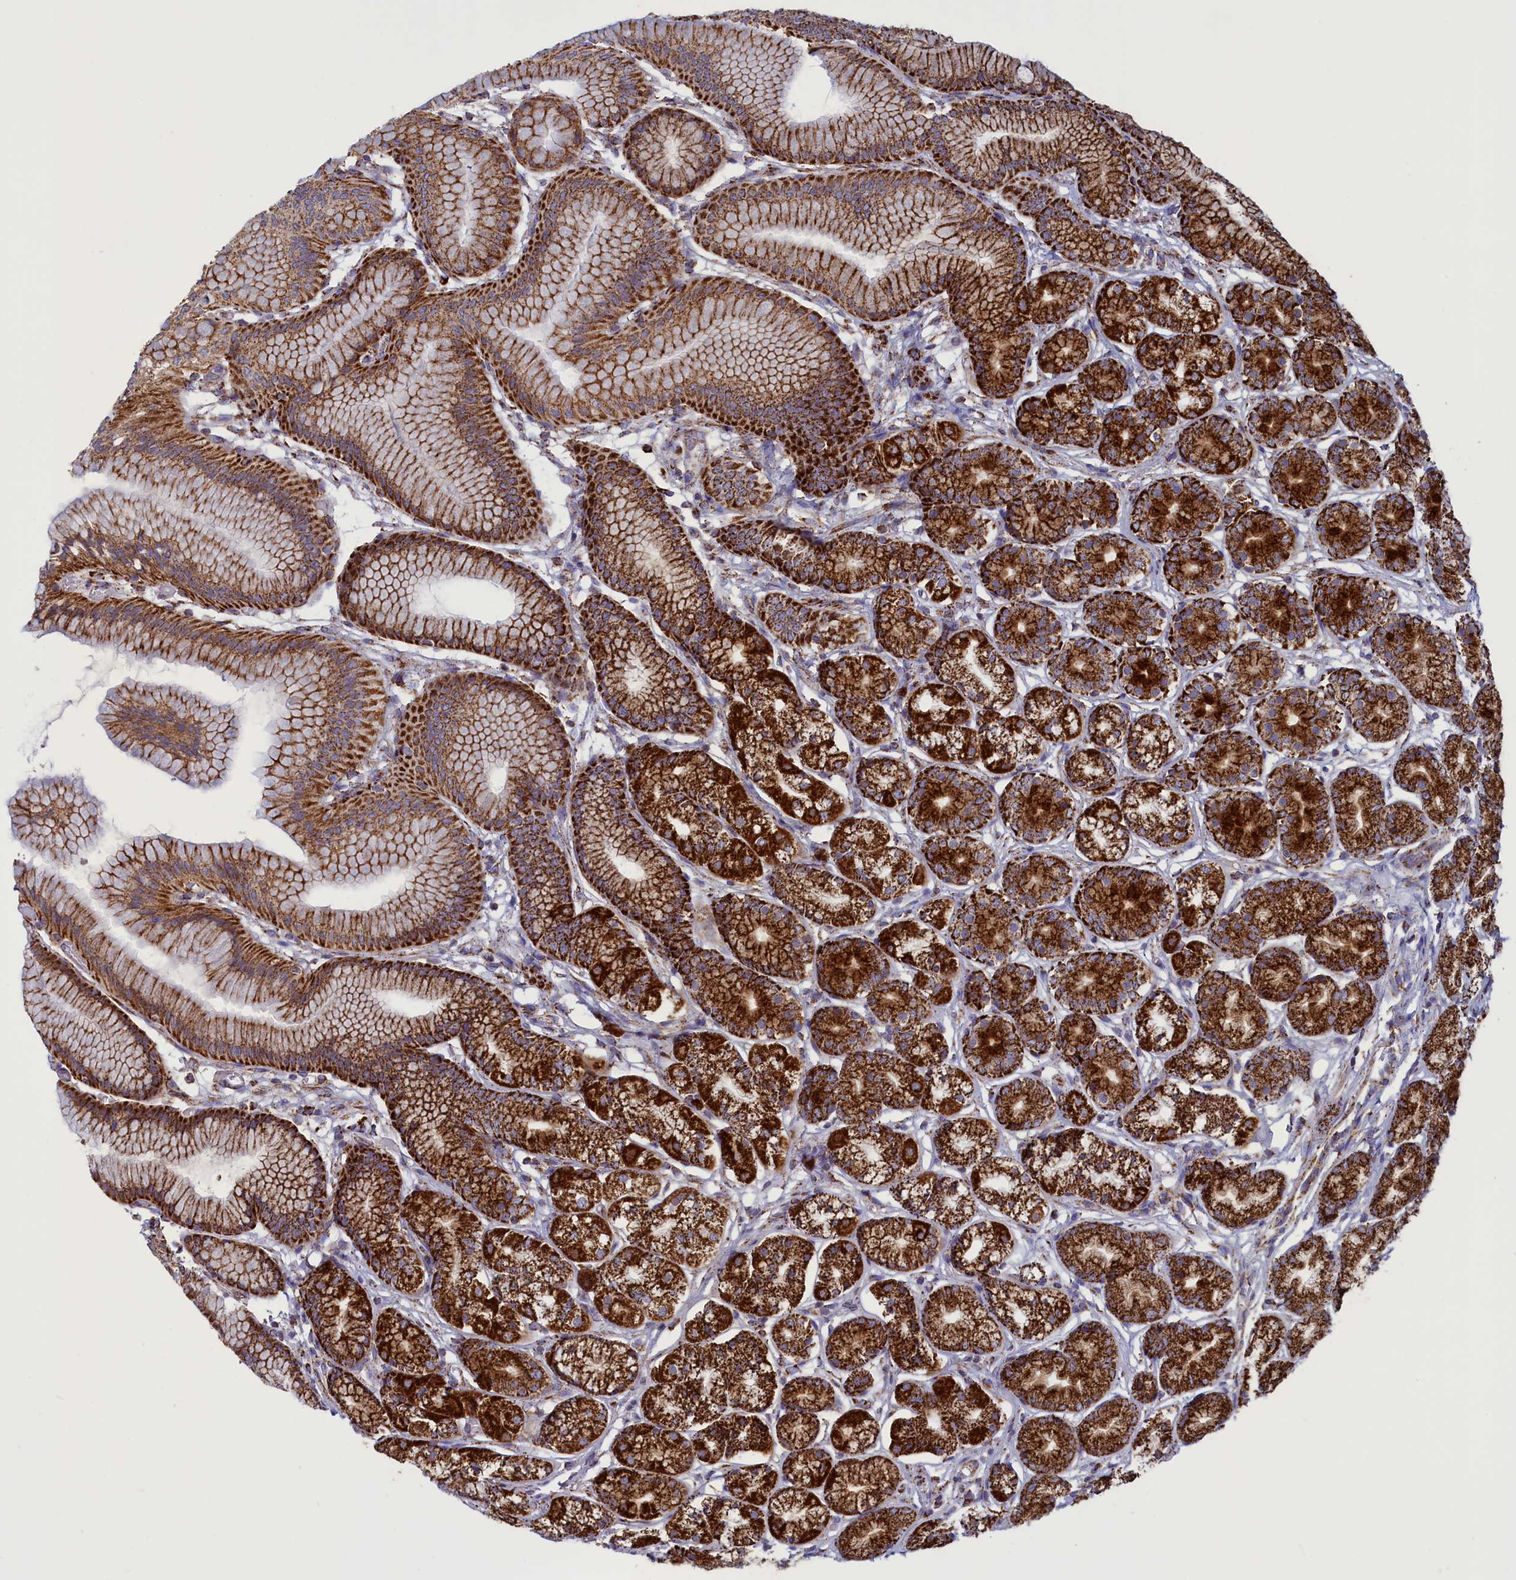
{"staining": {"intensity": "strong", "quantity": ">75%", "location": "cytoplasmic/membranous"}, "tissue": "stomach", "cell_type": "Glandular cells", "image_type": "normal", "snomed": [{"axis": "morphology", "description": "Normal tissue, NOS"}, {"axis": "morphology", "description": "Adenocarcinoma, NOS"}, {"axis": "morphology", "description": "Adenocarcinoma, High grade"}, {"axis": "topography", "description": "Stomach, upper"}, {"axis": "topography", "description": "Stomach"}], "caption": "Immunohistochemistry (IHC) staining of benign stomach, which shows high levels of strong cytoplasmic/membranous staining in approximately >75% of glandular cells indicating strong cytoplasmic/membranous protein staining. The staining was performed using DAB (brown) for protein detection and nuclei were counterstained in hematoxylin (blue).", "gene": "ISOC2", "patient": {"sex": "female", "age": 65}}